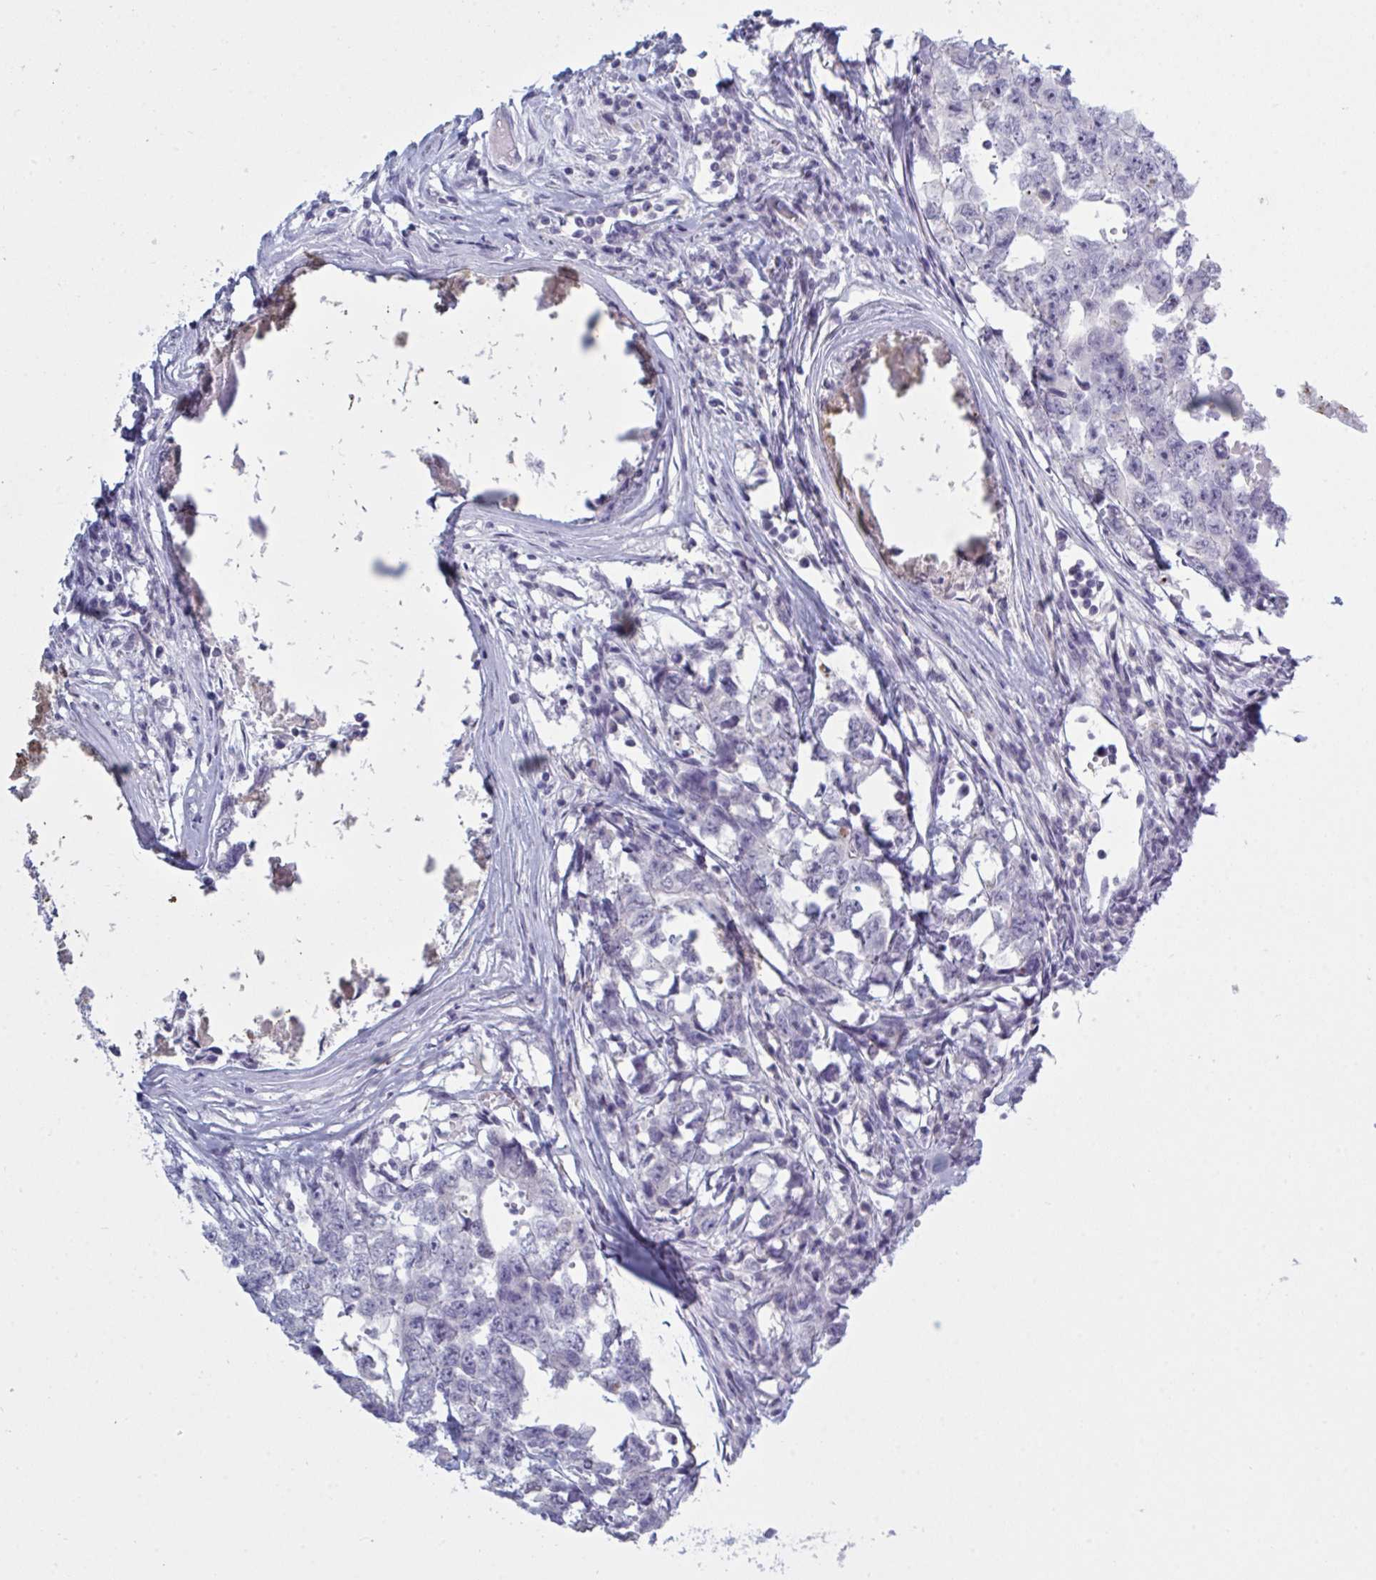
{"staining": {"intensity": "negative", "quantity": "none", "location": "none"}, "tissue": "testis cancer", "cell_type": "Tumor cells", "image_type": "cancer", "snomed": [{"axis": "morphology", "description": "Carcinoma, Embryonal, NOS"}, {"axis": "topography", "description": "Testis"}], "caption": "DAB (3,3'-diaminobenzidine) immunohistochemical staining of human testis cancer (embryonal carcinoma) shows no significant positivity in tumor cells. (DAB immunohistochemistry (IHC) with hematoxylin counter stain).", "gene": "NDUFC2", "patient": {"sex": "male", "age": 22}}